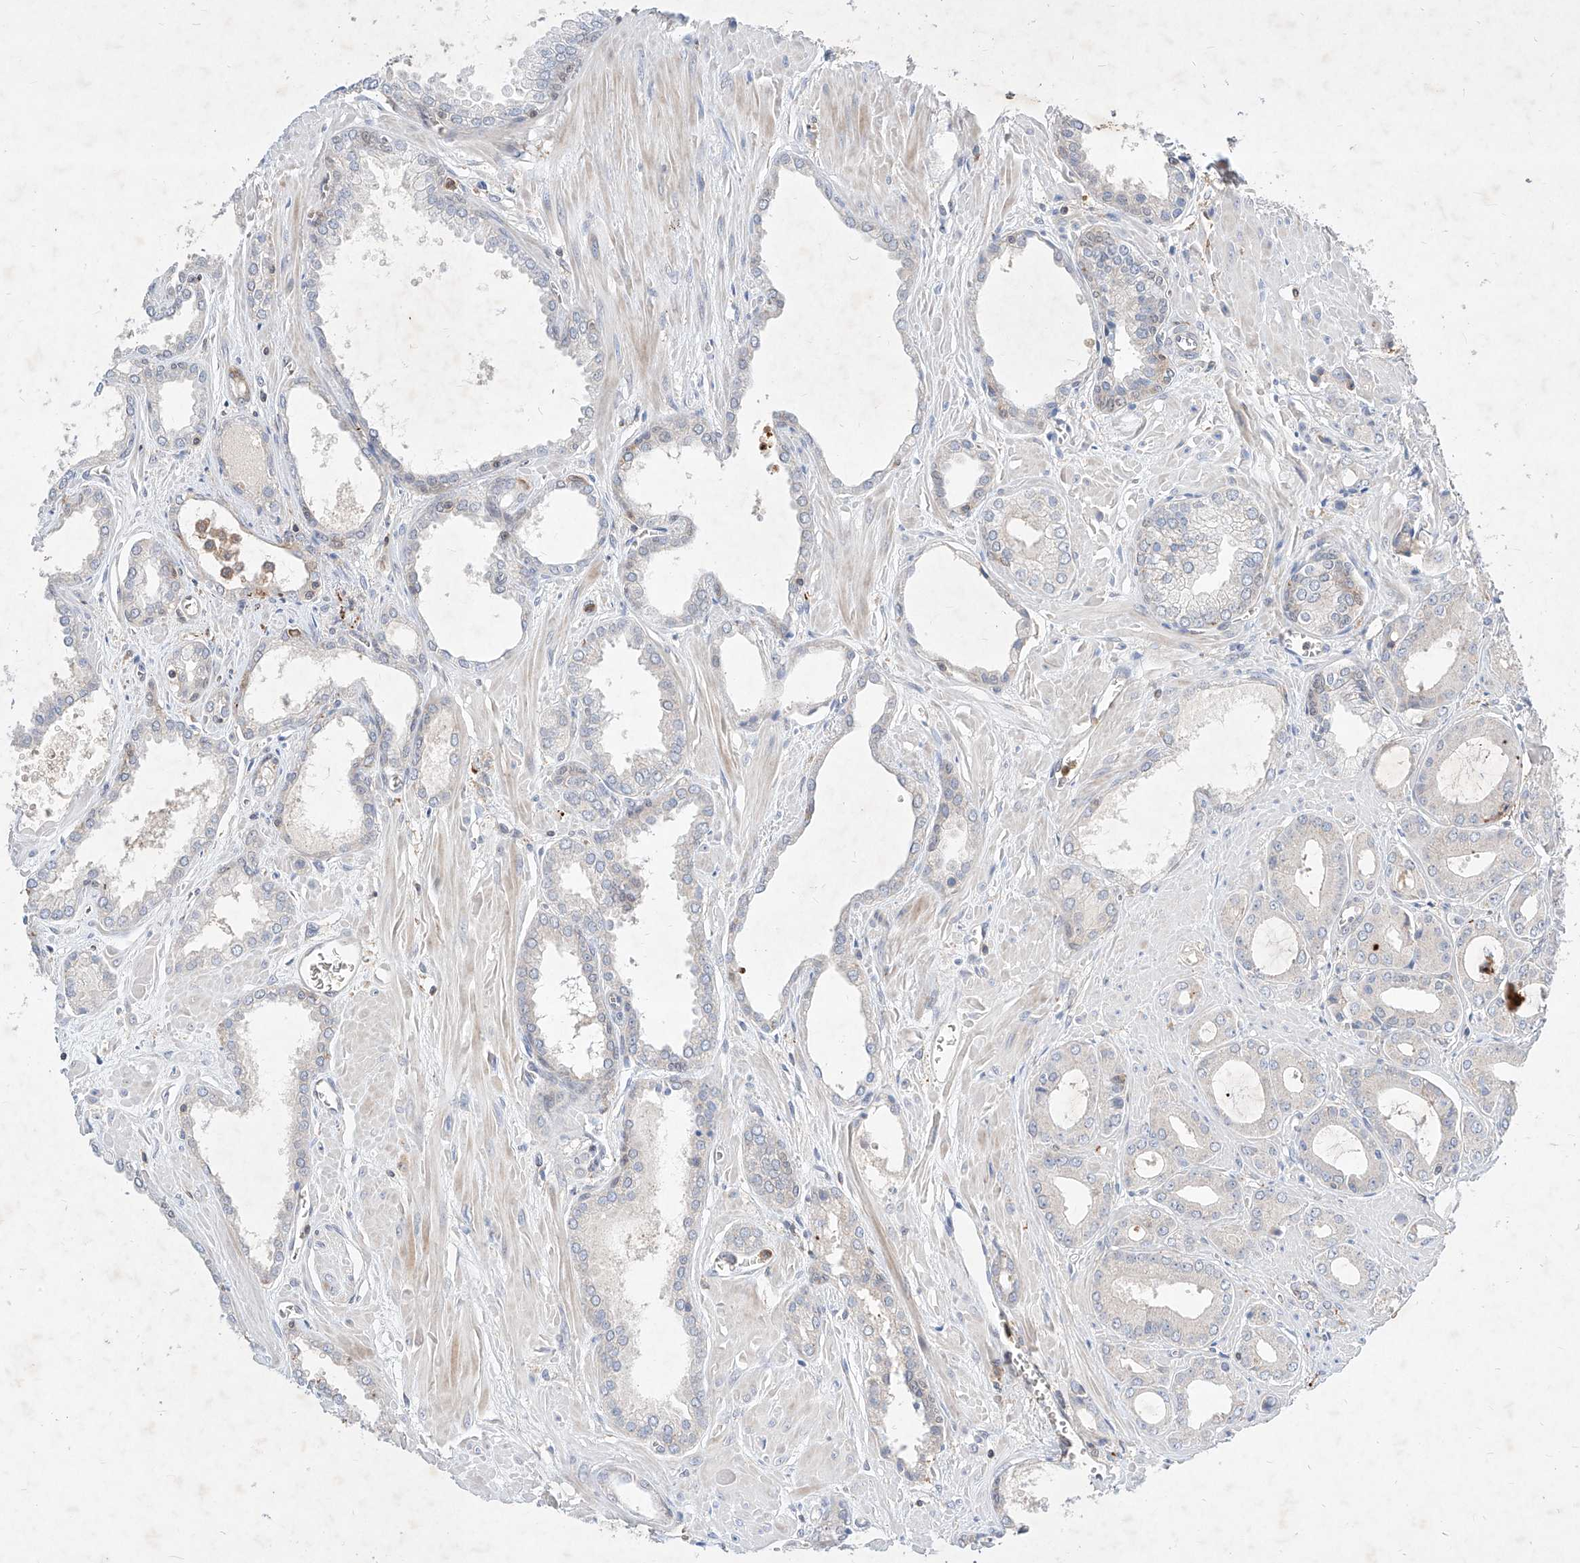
{"staining": {"intensity": "negative", "quantity": "none", "location": "none"}, "tissue": "prostate cancer", "cell_type": "Tumor cells", "image_type": "cancer", "snomed": [{"axis": "morphology", "description": "Adenocarcinoma, Low grade"}, {"axis": "topography", "description": "Prostate"}], "caption": "Image shows no protein expression in tumor cells of prostate cancer (adenocarcinoma (low-grade)) tissue. (Stains: DAB (3,3'-diaminobenzidine) immunohistochemistry with hematoxylin counter stain, Microscopy: brightfield microscopy at high magnification).", "gene": "TSNAX", "patient": {"sex": "male", "age": 67}}